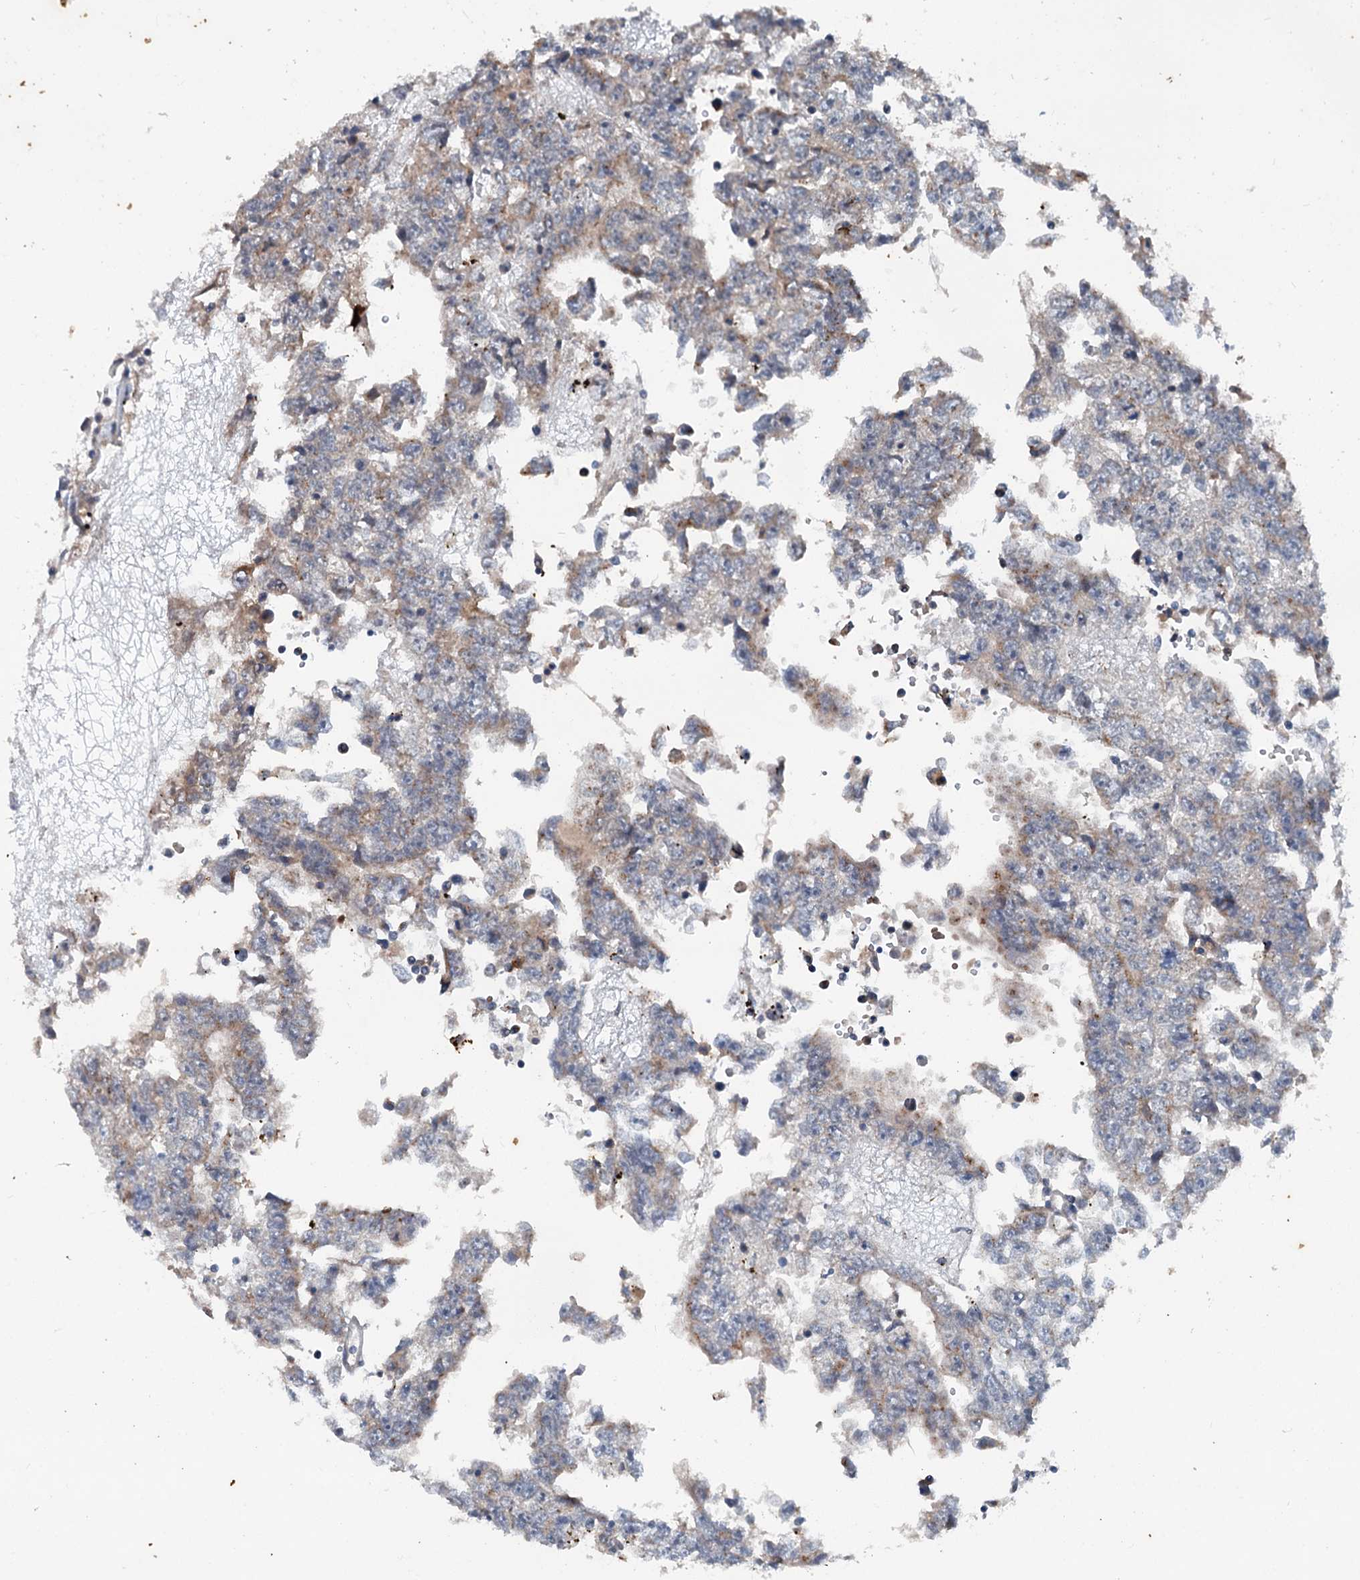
{"staining": {"intensity": "weak", "quantity": "<25%", "location": "cytoplasmic/membranous"}, "tissue": "testis cancer", "cell_type": "Tumor cells", "image_type": "cancer", "snomed": [{"axis": "morphology", "description": "Carcinoma, Embryonal, NOS"}, {"axis": "topography", "description": "Testis"}], "caption": "This histopathology image is of testis embryonal carcinoma stained with immunohistochemistry to label a protein in brown with the nuclei are counter-stained blue. There is no expression in tumor cells.", "gene": "TEDC1", "patient": {"sex": "male", "age": 25}}